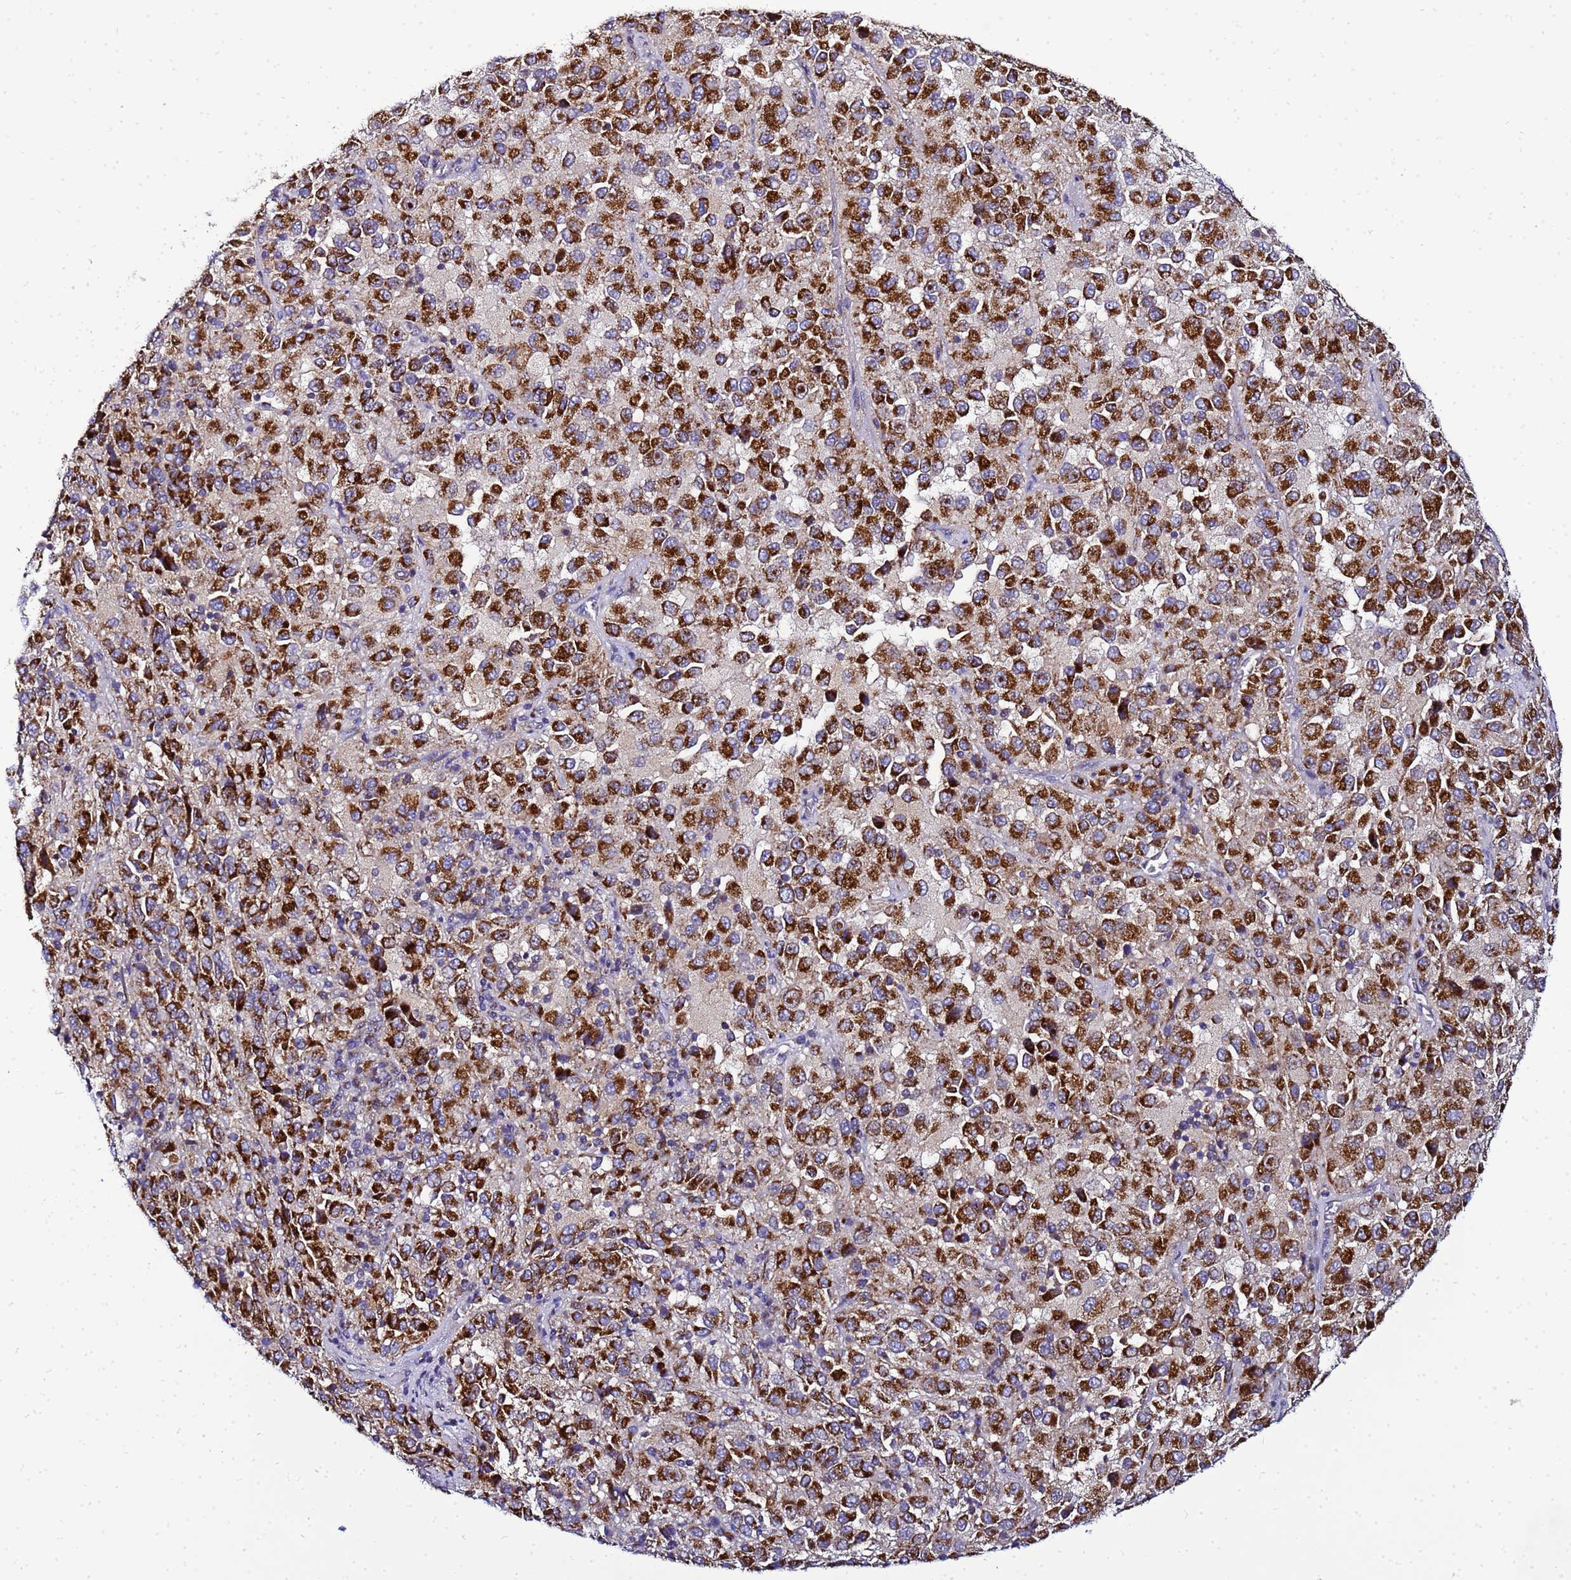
{"staining": {"intensity": "strong", "quantity": ">75%", "location": "cytoplasmic/membranous"}, "tissue": "melanoma", "cell_type": "Tumor cells", "image_type": "cancer", "snomed": [{"axis": "morphology", "description": "Malignant melanoma, Metastatic site"}, {"axis": "topography", "description": "Lung"}], "caption": "Brown immunohistochemical staining in melanoma shows strong cytoplasmic/membranous positivity in about >75% of tumor cells.", "gene": "HIGD2A", "patient": {"sex": "male", "age": 64}}